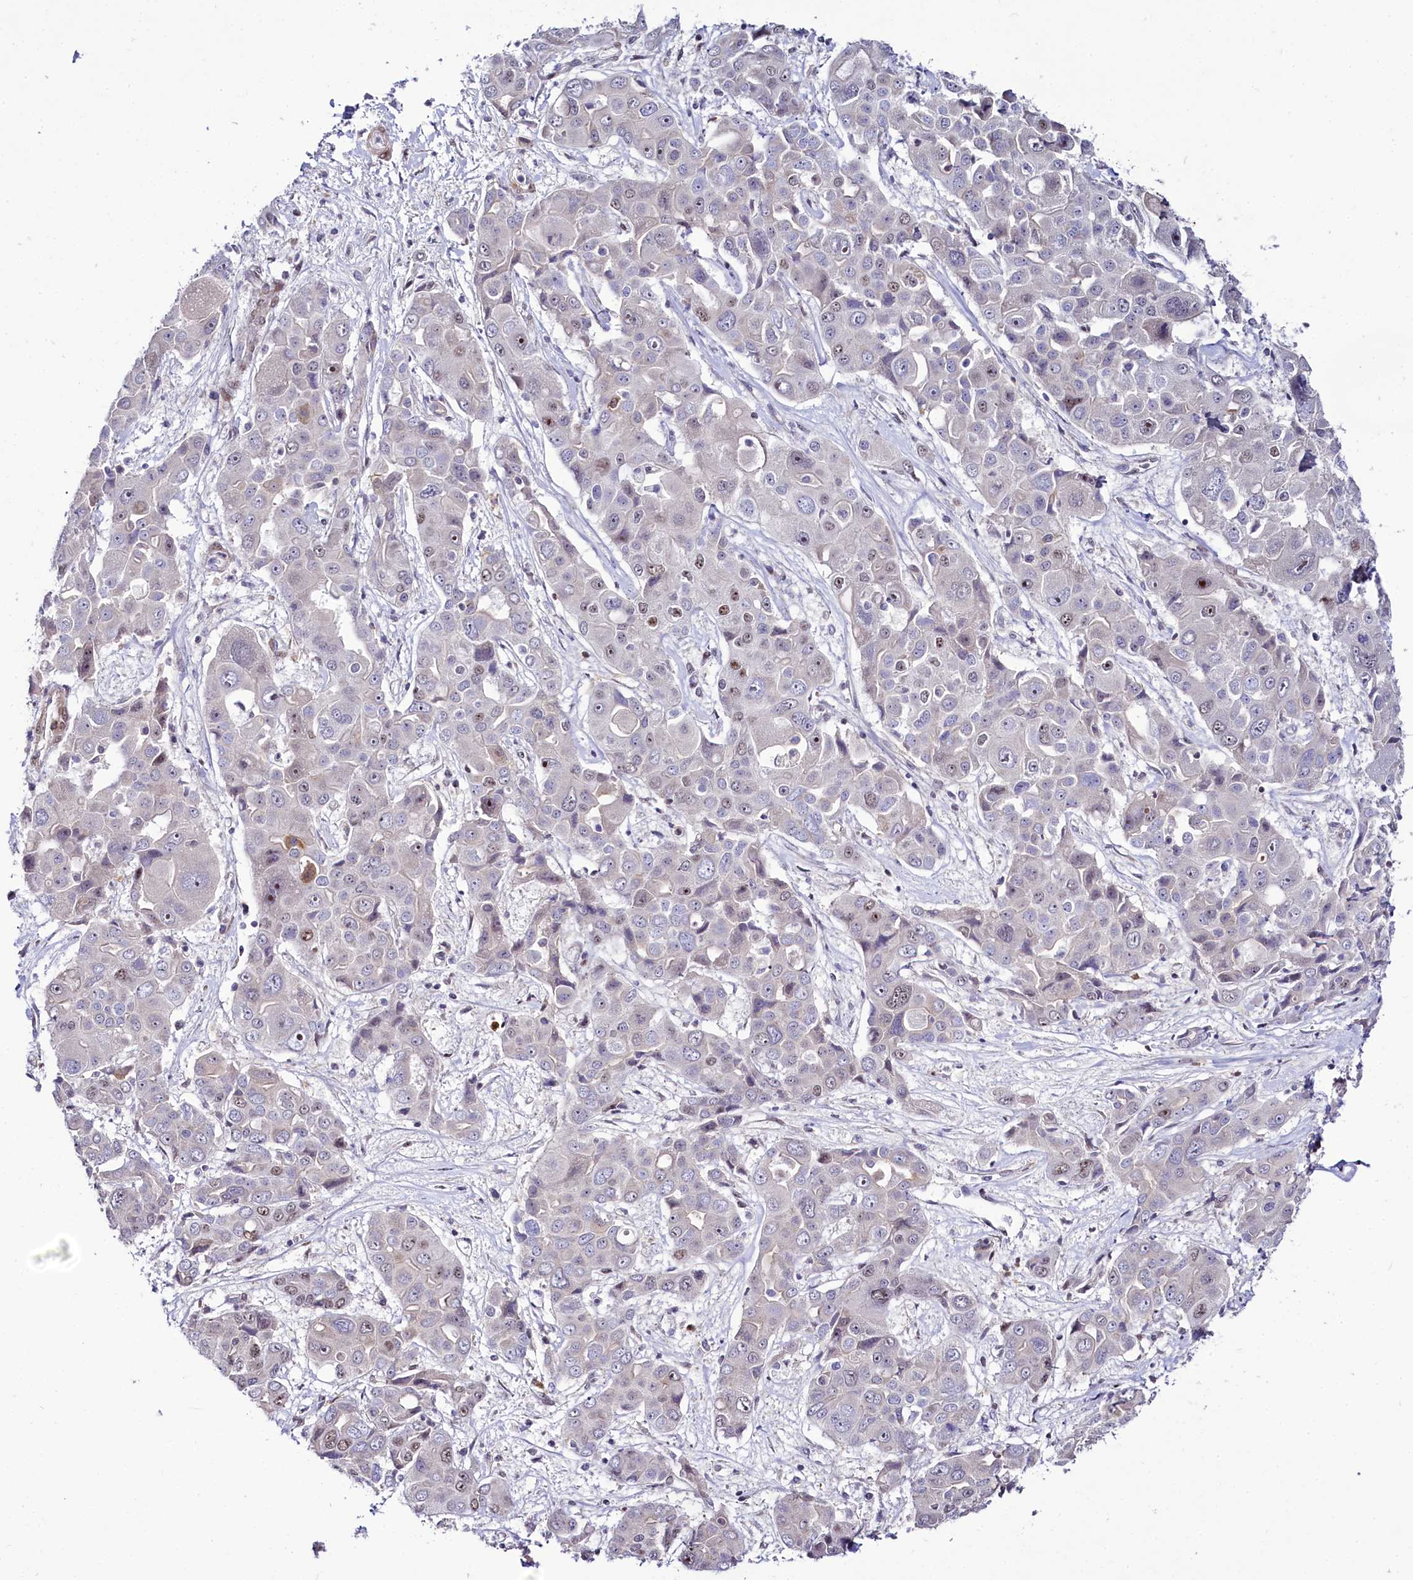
{"staining": {"intensity": "moderate", "quantity": "<25%", "location": "nuclear"}, "tissue": "liver cancer", "cell_type": "Tumor cells", "image_type": "cancer", "snomed": [{"axis": "morphology", "description": "Cholangiocarcinoma"}, {"axis": "topography", "description": "Liver"}], "caption": "This histopathology image exhibits immunohistochemistry staining of liver cancer, with low moderate nuclear expression in about <25% of tumor cells.", "gene": "TCOF1", "patient": {"sex": "male", "age": 67}}